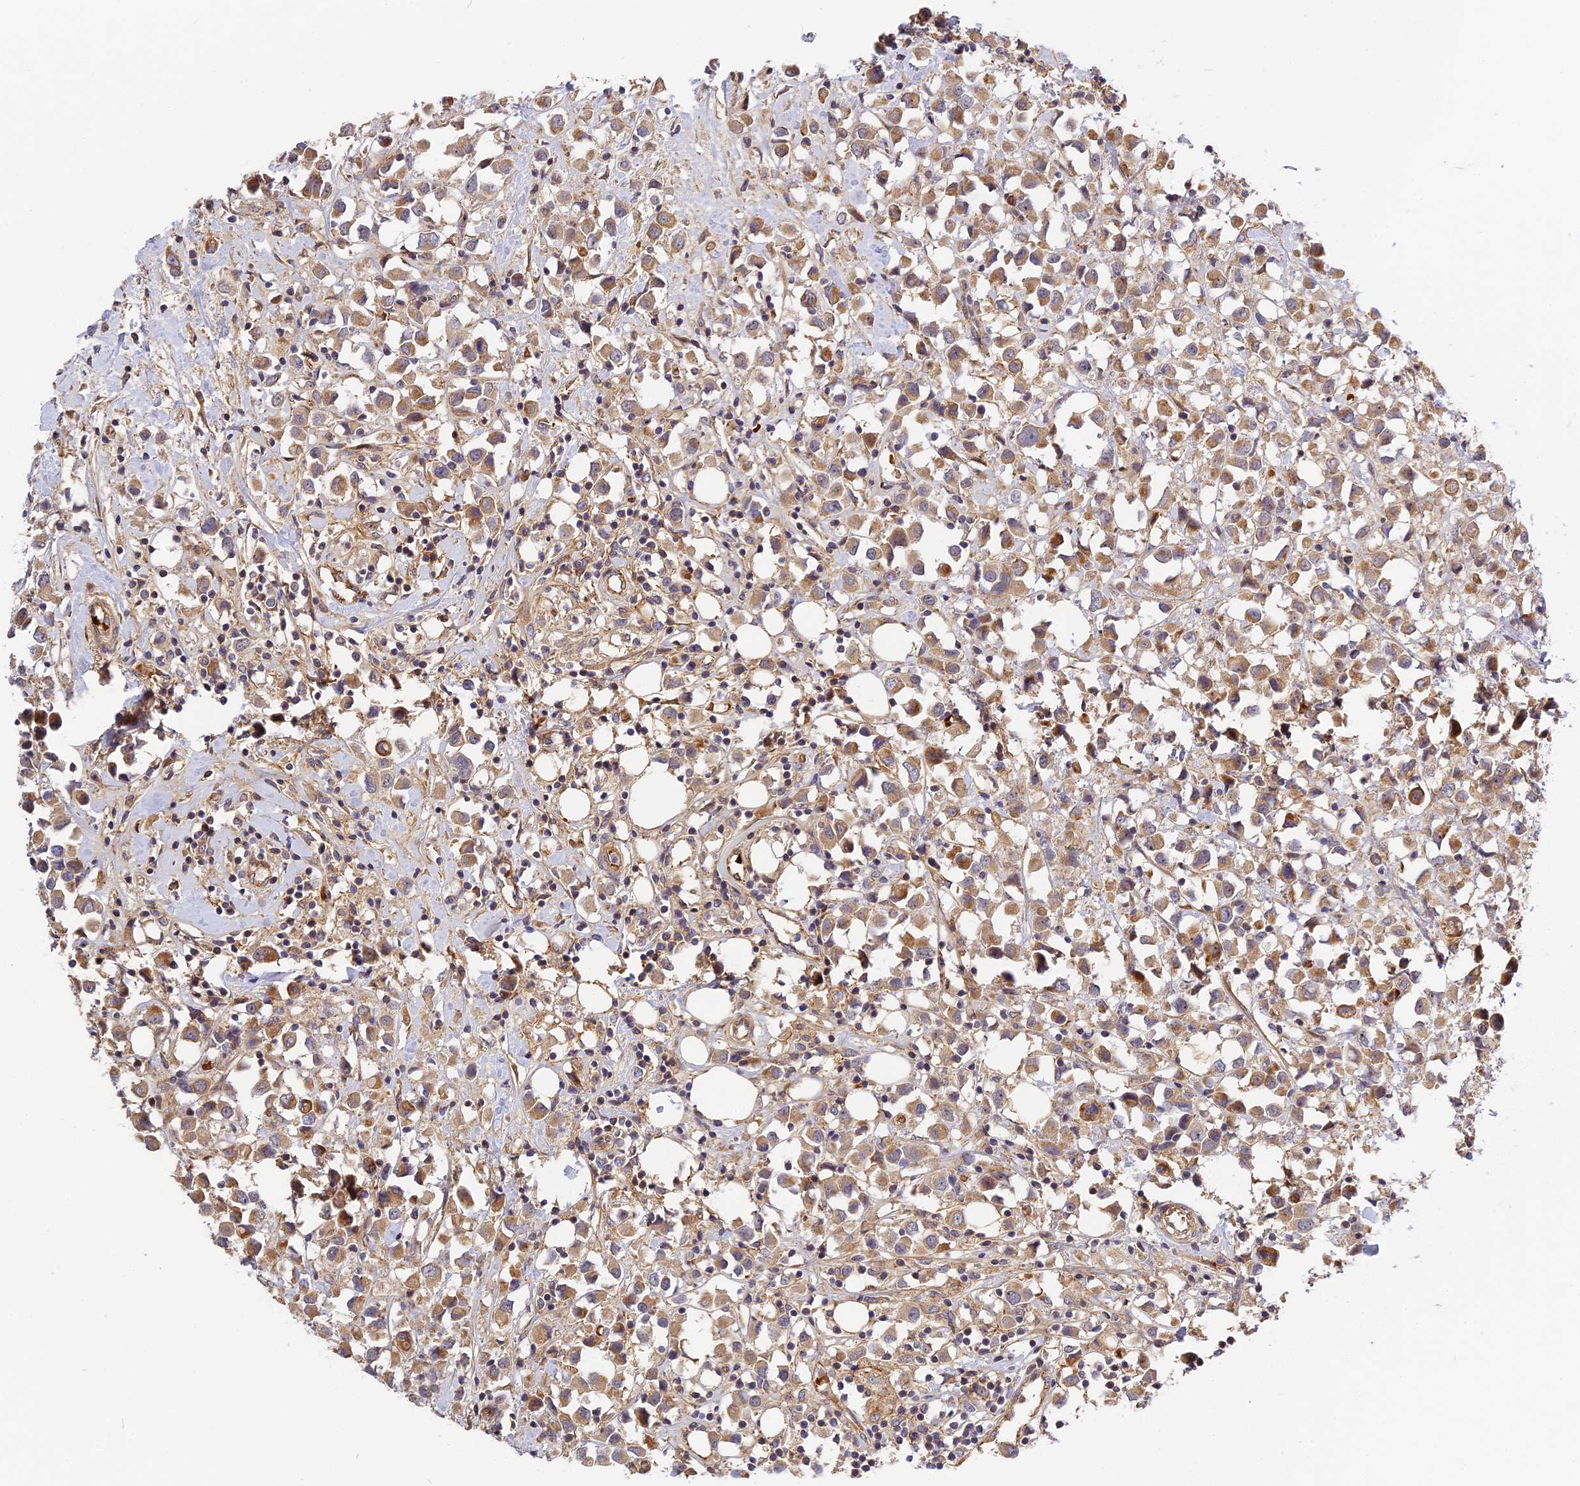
{"staining": {"intensity": "moderate", "quantity": ">75%", "location": "cytoplasmic/membranous"}, "tissue": "breast cancer", "cell_type": "Tumor cells", "image_type": "cancer", "snomed": [{"axis": "morphology", "description": "Duct carcinoma"}, {"axis": "topography", "description": "Breast"}], "caption": "The histopathology image exhibits a brown stain indicating the presence of a protein in the cytoplasmic/membranous of tumor cells in breast cancer (intraductal carcinoma).", "gene": "MISP3", "patient": {"sex": "female", "age": 61}}